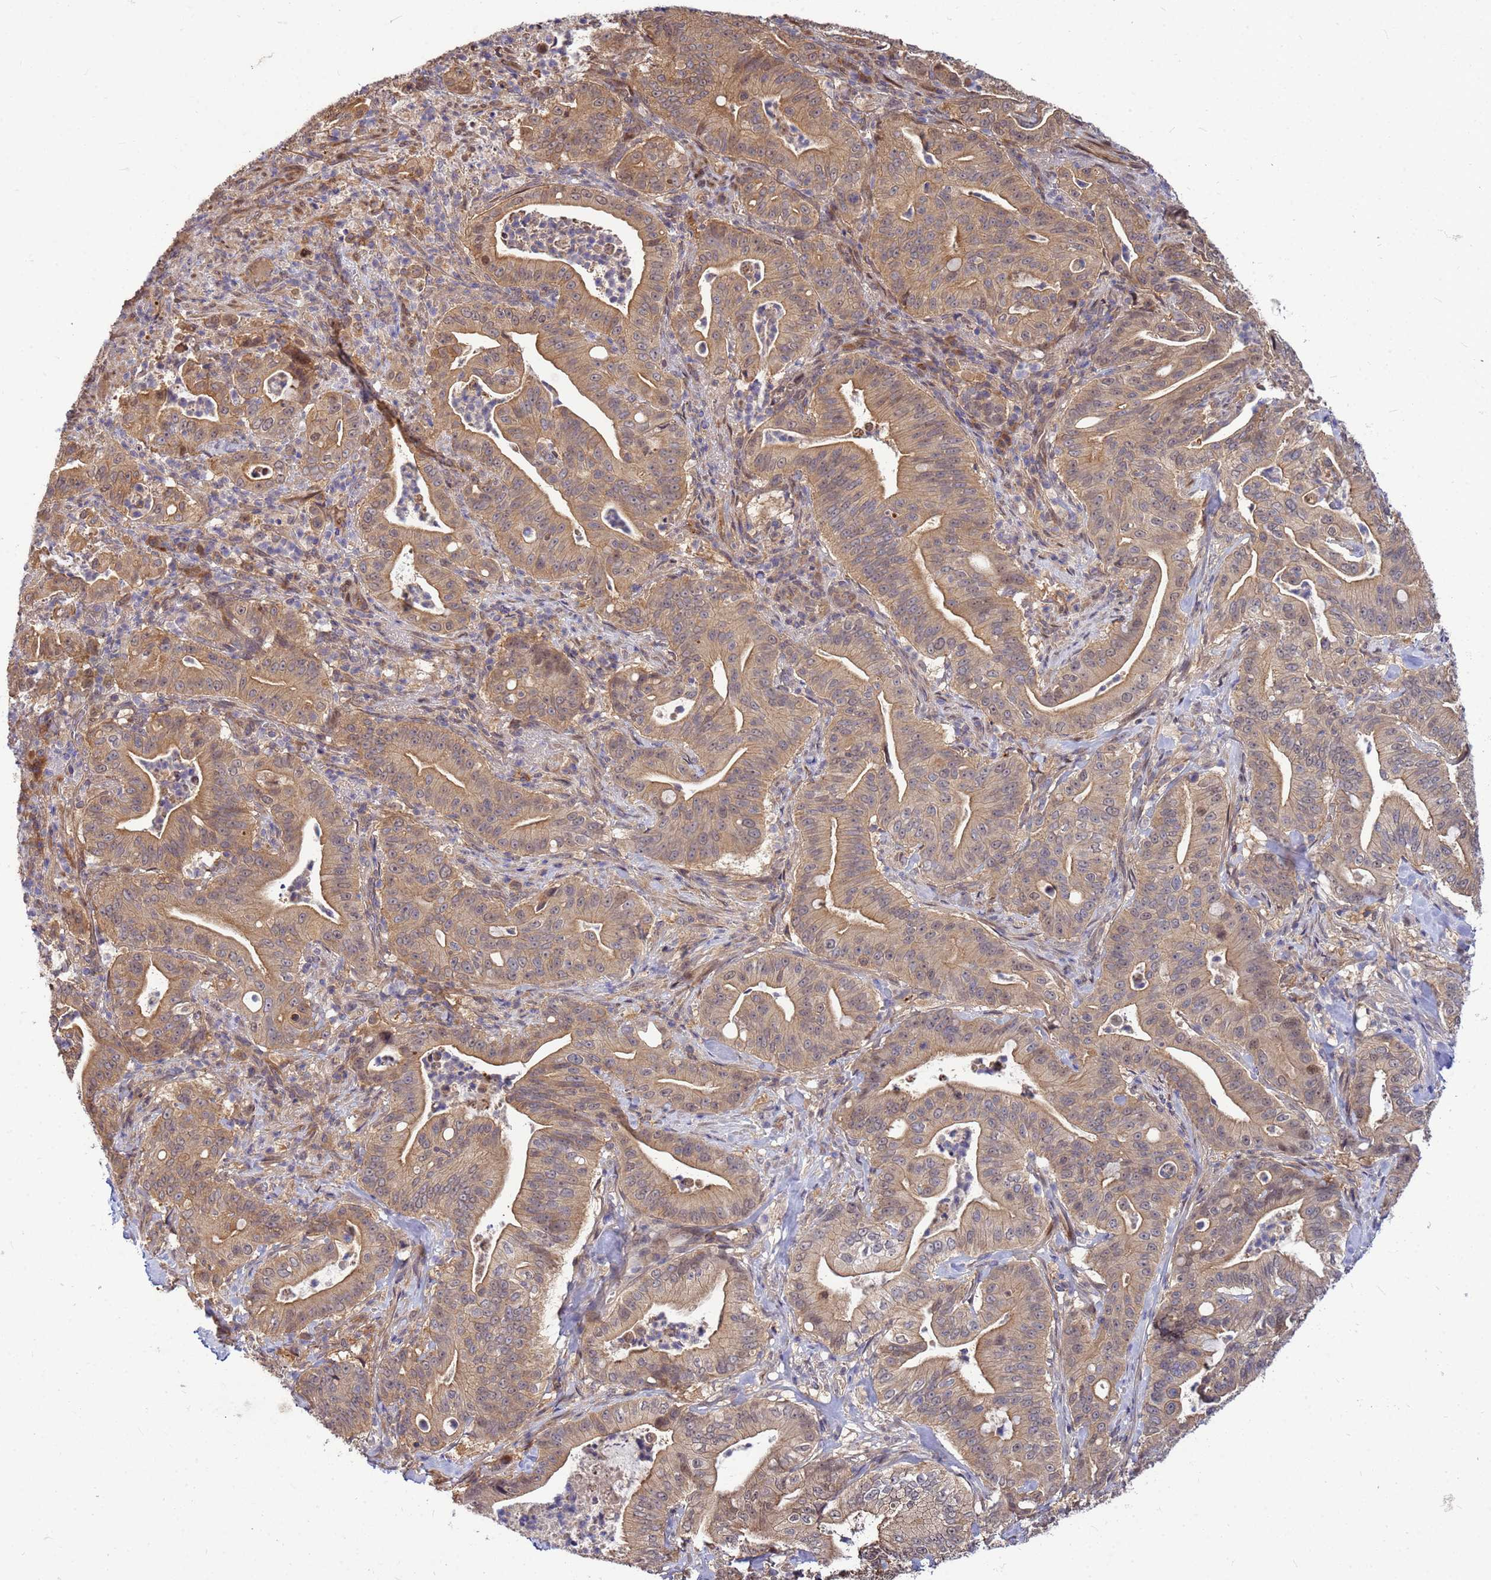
{"staining": {"intensity": "moderate", "quantity": ">75%", "location": "cytoplasmic/membranous"}, "tissue": "pancreatic cancer", "cell_type": "Tumor cells", "image_type": "cancer", "snomed": [{"axis": "morphology", "description": "Adenocarcinoma, NOS"}, {"axis": "topography", "description": "Pancreas"}], "caption": "Immunohistochemistry (DAB) staining of human pancreatic adenocarcinoma displays moderate cytoplasmic/membranous protein staining in about >75% of tumor cells.", "gene": "DUS4L", "patient": {"sex": "male", "age": 71}}